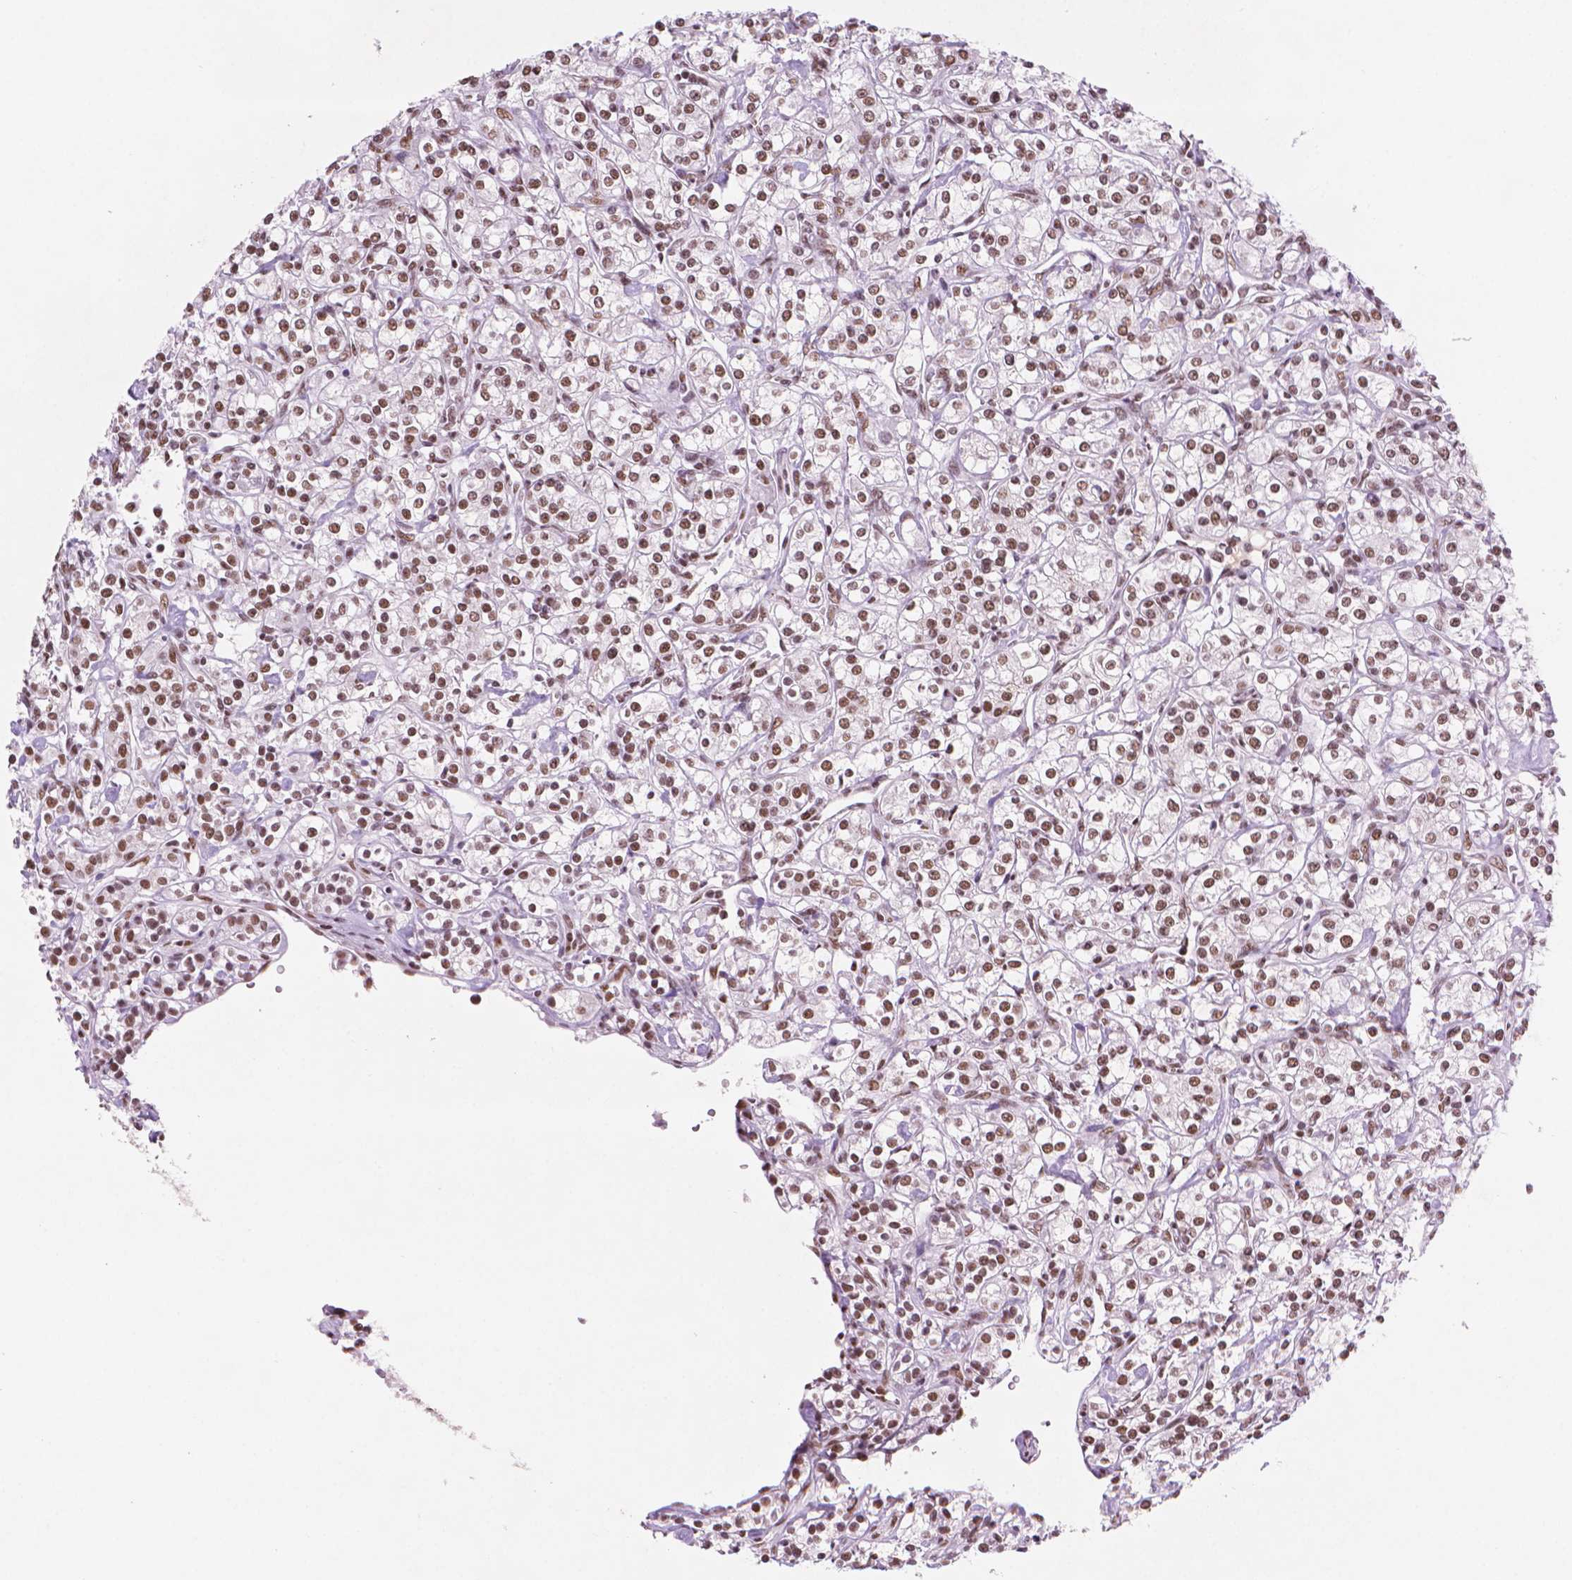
{"staining": {"intensity": "moderate", "quantity": ">75%", "location": "nuclear"}, "tissue": "renal cancer", "cell_type": "Tumor cells", "image_type": "cancer", "snomed": [{"axis": "morphology", "description": "Adenocarcinoma, NOS"}, {"axis": "topography", "description": "Kidney"}], "caption": "Approximately >75% of tumor cells in renal cancer (adenocarcinoma) show moderate nuclear protein expression as visualized by brown immunohistochemical staining.", "gene": "RPA4", "patient": {"sex": "male", "age": 77}}